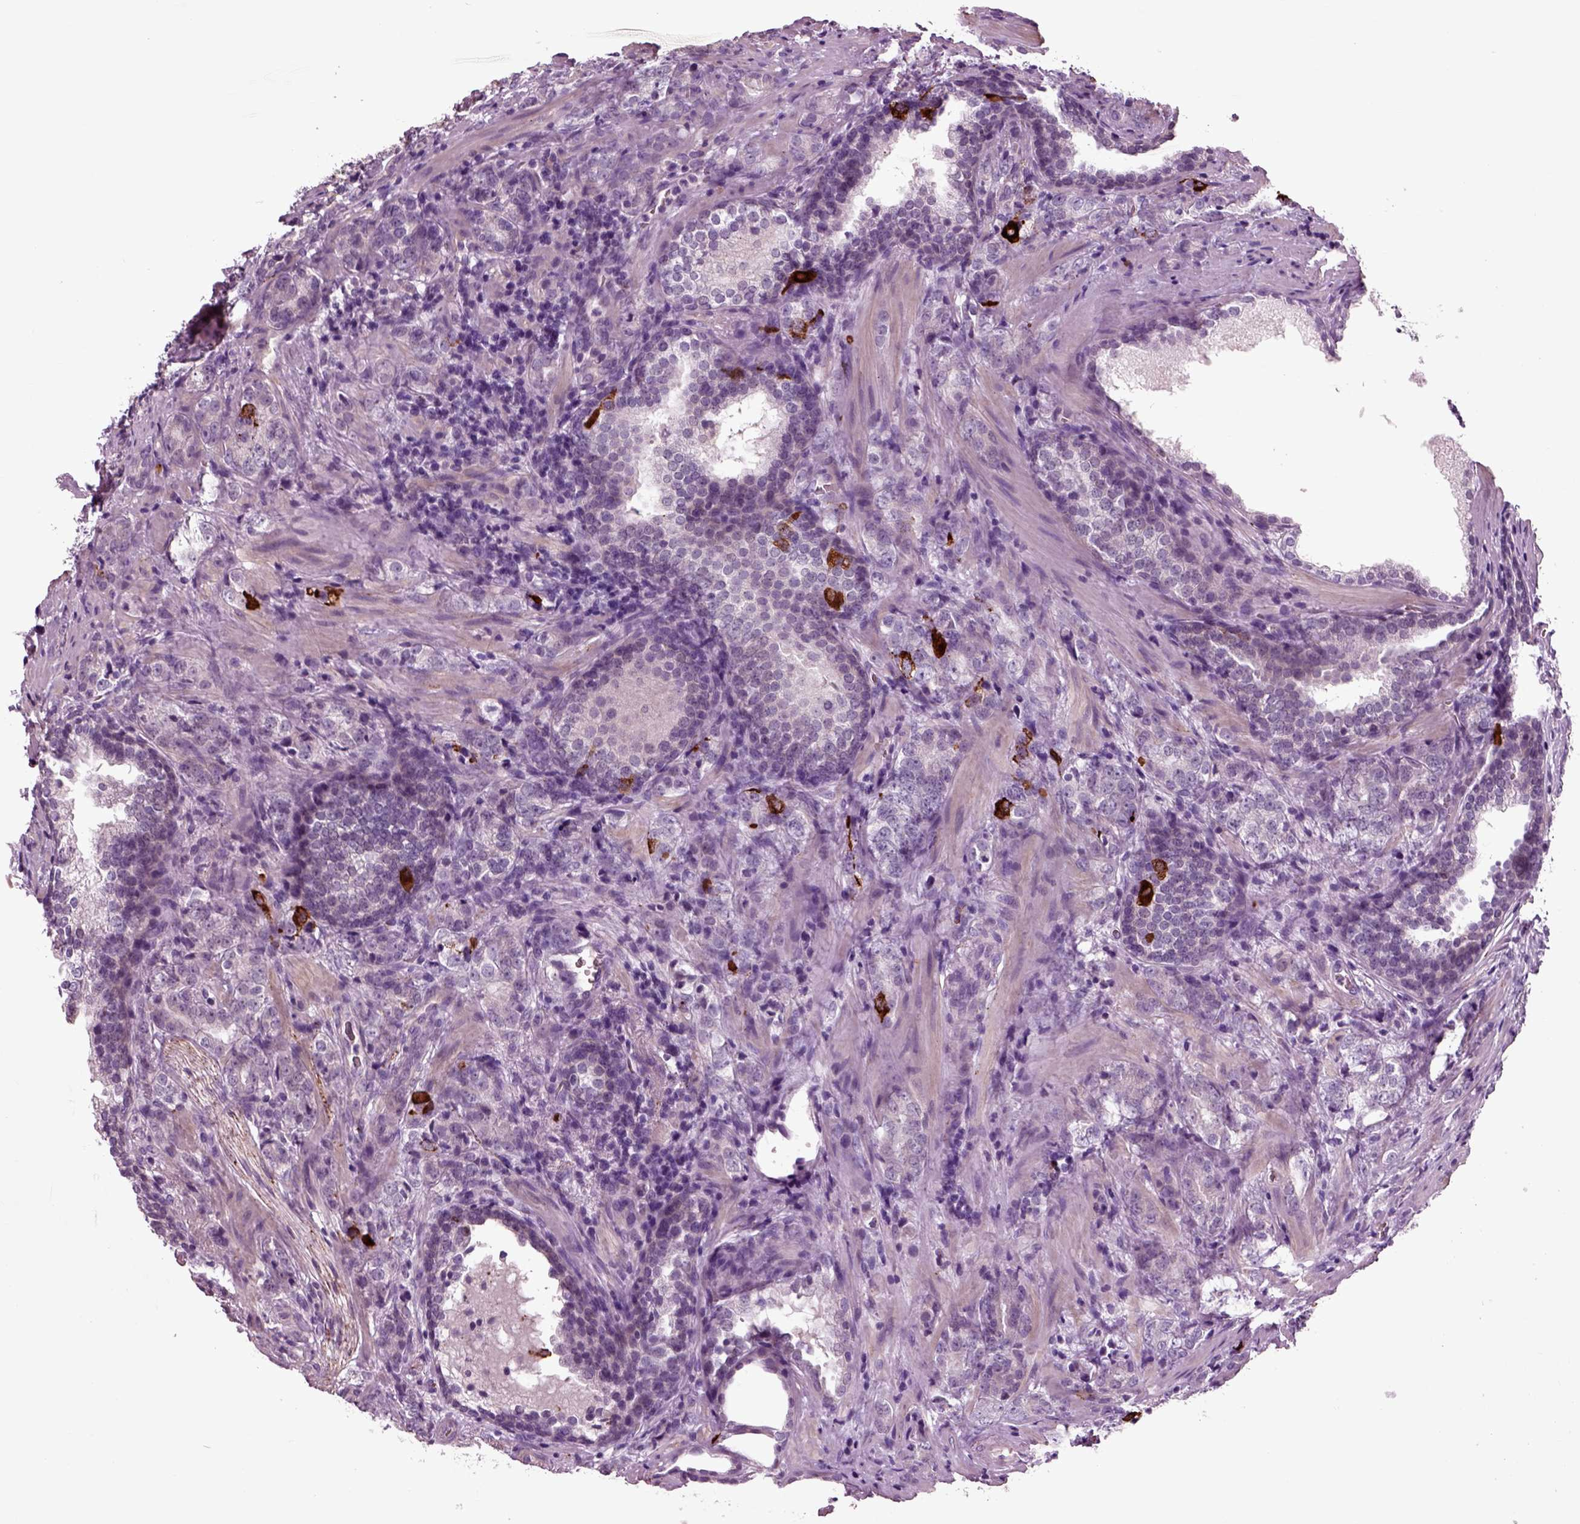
{"staining": {"intensity": "strong", "quantity": "<25%", "location": "cytoplasmic/membranous"}, "tissue": "prostate cancer", "cell_type": "Tumor cells", "image_type": "cancer", "snomed": [{"axis": "morphology", "description": "Adenocarcinoma, NOS"}, {"axis": "topography", "description": "Prostate and seminal vesicle, NOS"}], "caption": "Immunohistochemical staining of prostate cancer (adenocarcinoma) displays medium levels of strong cytoplasmic/membranous staining in approximately <25% of tumor cells.", "gene": "CHGB", "patient": {"sex": "male", "age": 63}}